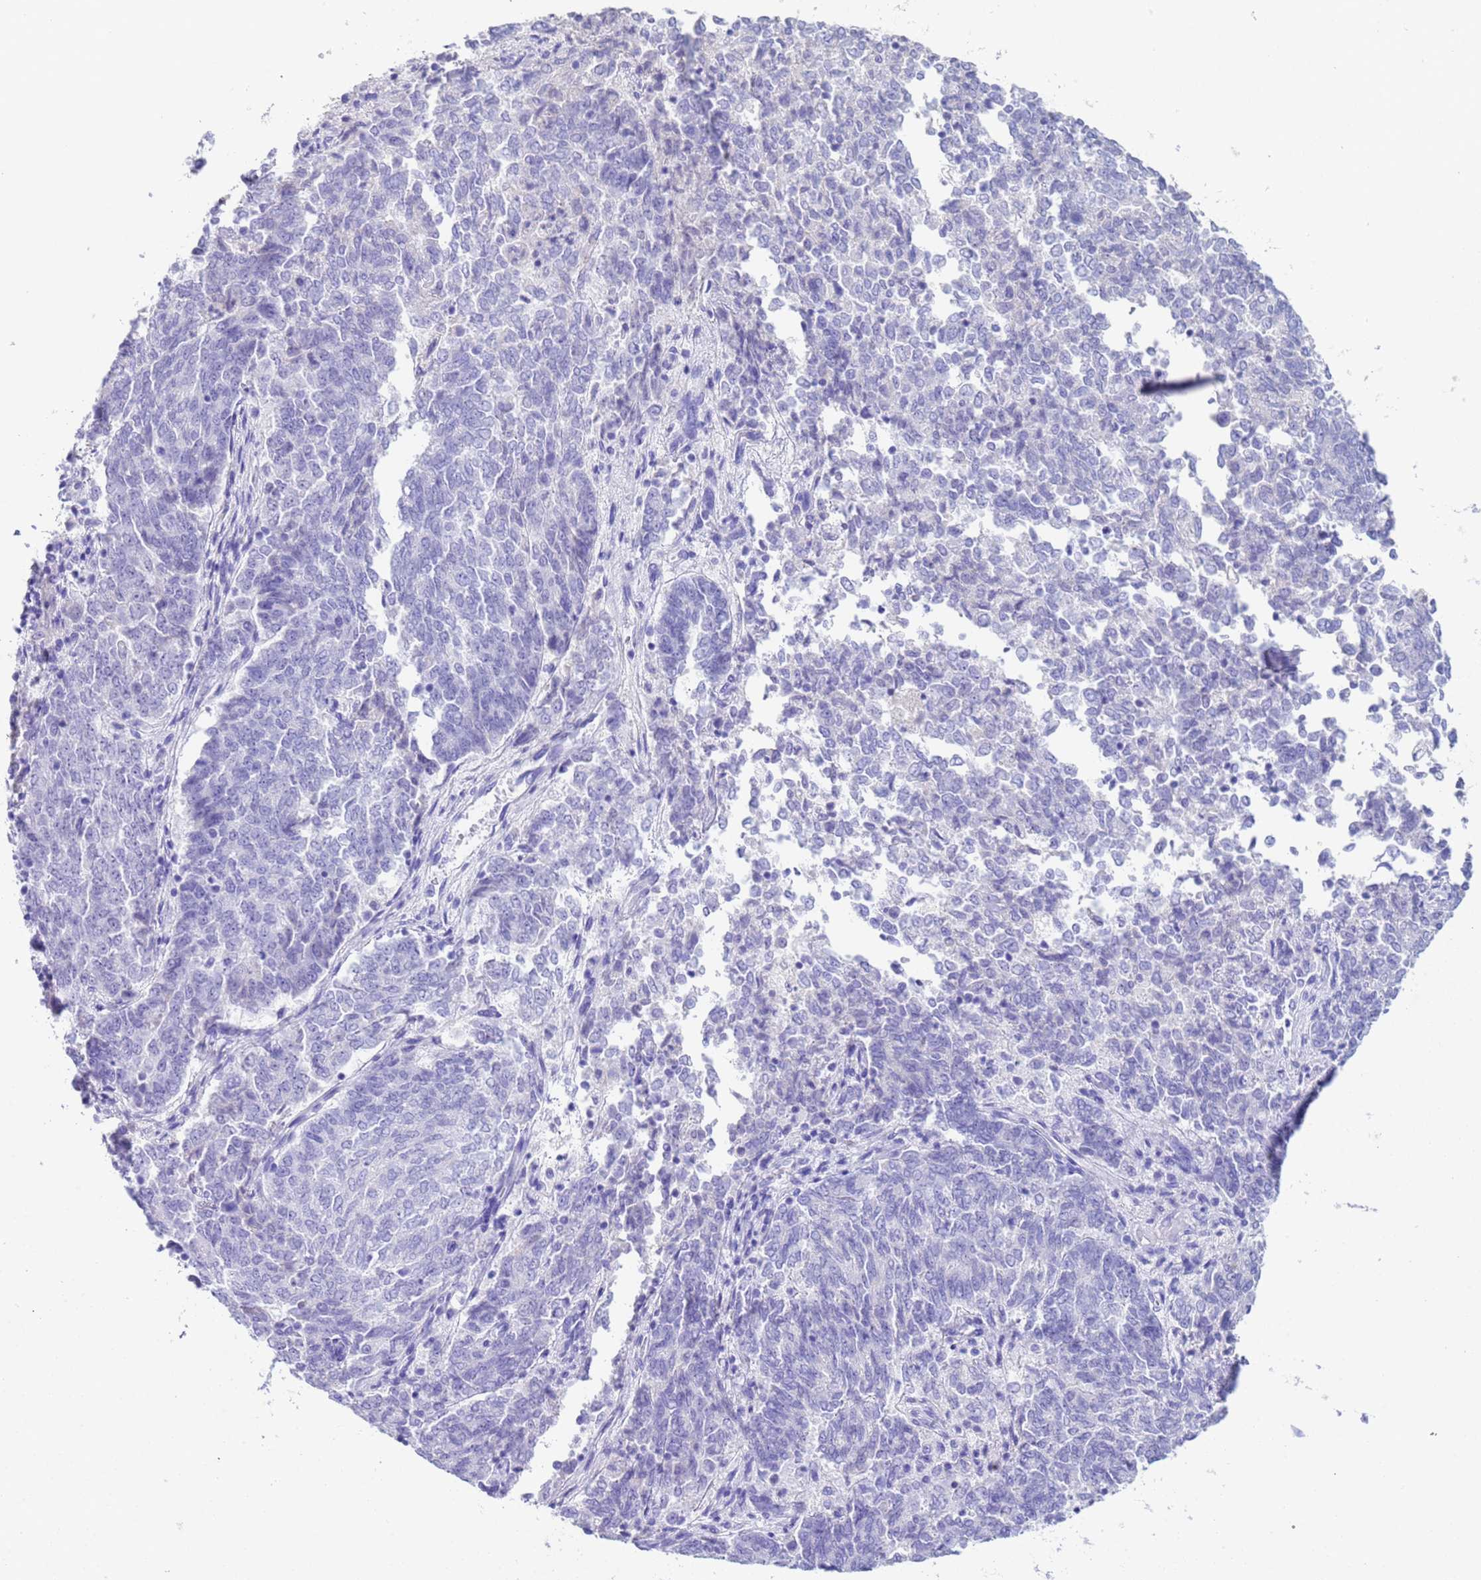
{"staining": {"intensity": "negative", "quantity": "none", "location": "none"}, "tissue": "endometrial cancer", "cell_type": "Tumor cells", "image_type": "cancer", "snomed": [{"axis": "morphology", "description": "Adenocarcinoma, NOS"}, {"axis": "topography", "description": "Endometrium"}], "caption": "Immunohistochemical staining of human endometrial adenocarcinoma shows no significant staining in tumor cells. (Stains: DAB (3,3'-diaminobenzidine) immunohistochemistry with hematoxylin counter stain, Microscopy: brightfield microscopy at high magnification).", "gene": "CKM", "patient": {"sex": "female", "age": 80}}